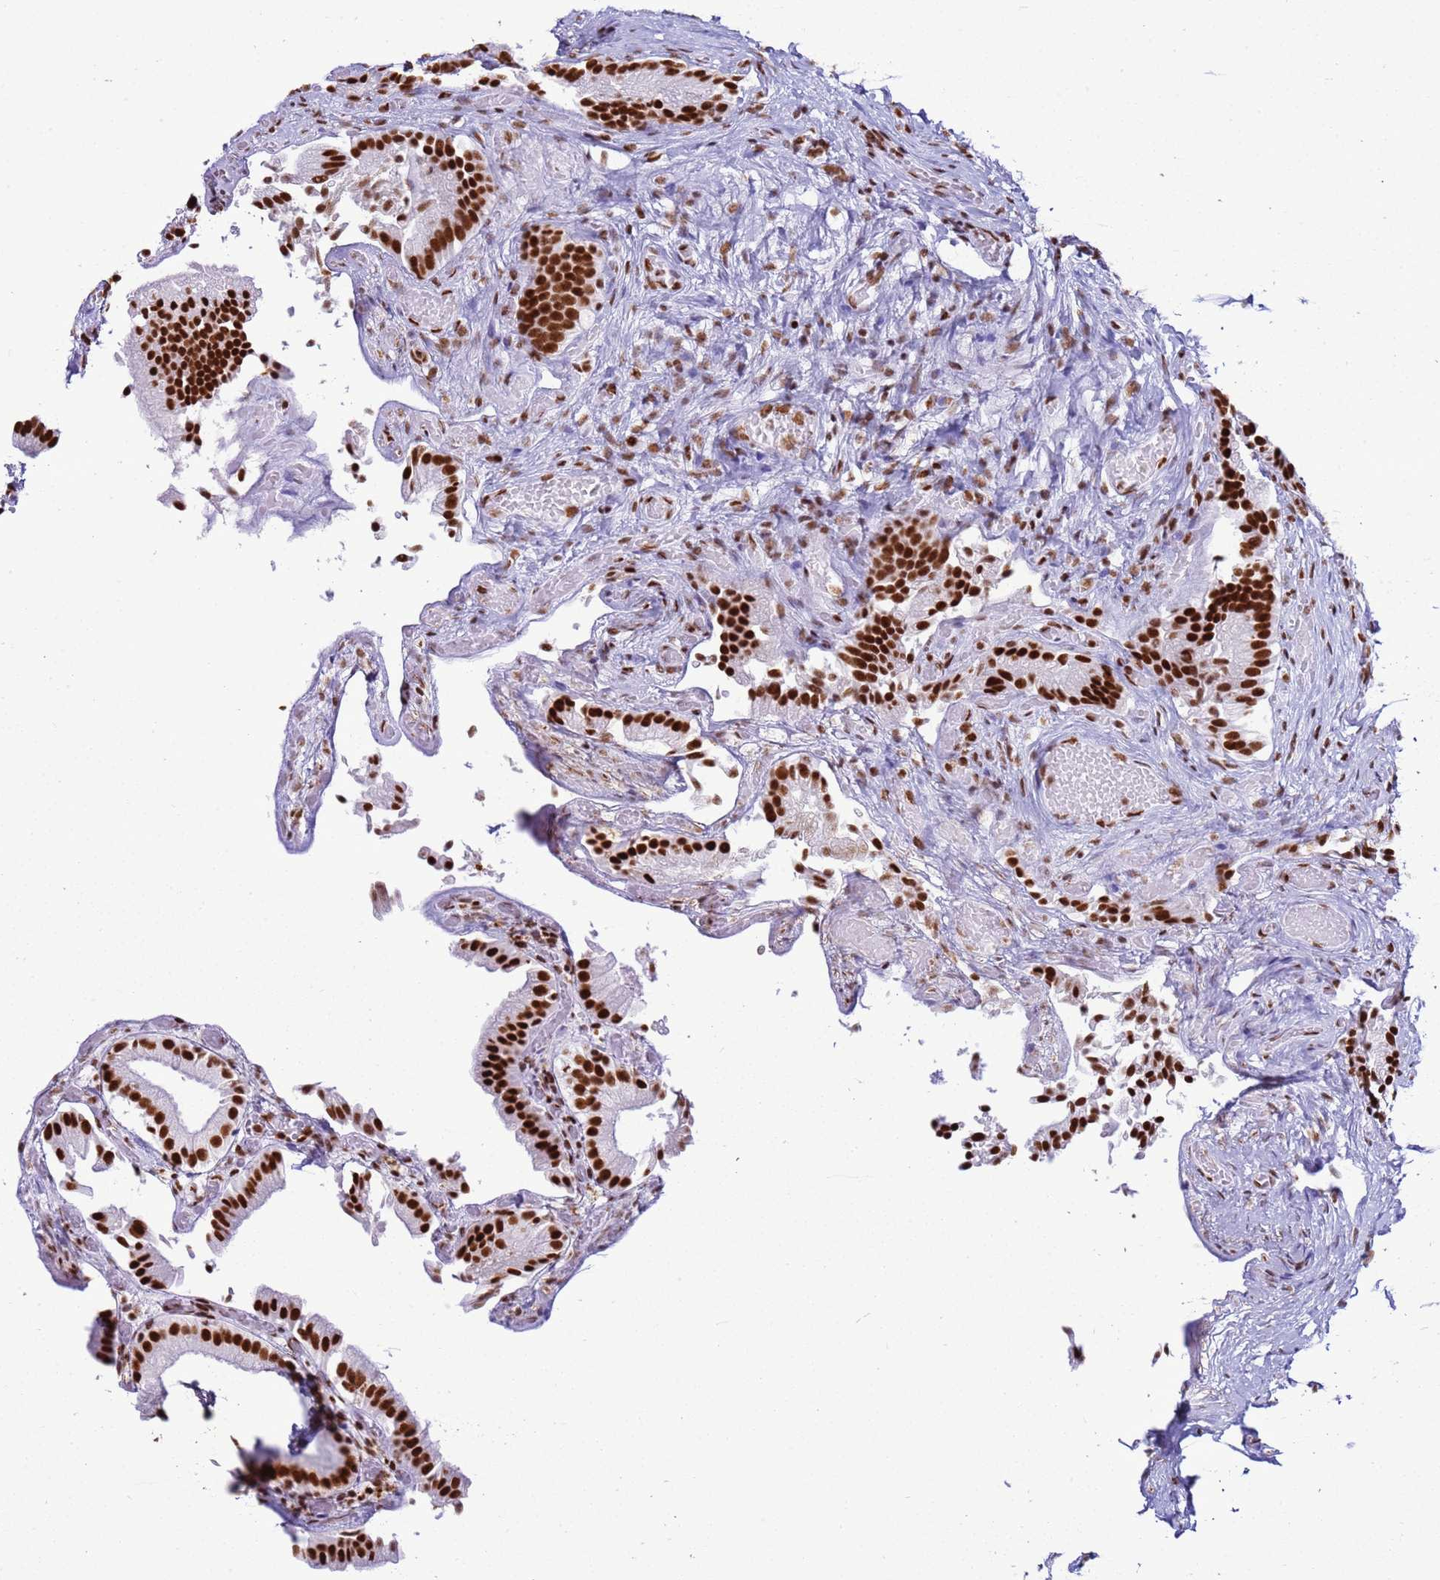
{"staining": {"intensity": "strong", "quantity": ">75%", "location": "nuclear"}, "tissue": "gallbladder", "cell_type": "Glandular cells", "image_type": "normal", "snomed": [{"axis": "morphology", "description": "Normal tissue, NOS"}, {"axis": "topography", "description": "Gallbladder"}], "caption": "A high-resolution photomicrograph shows immunohistochemistry (IHC) staining of unremarkable gallbladder, which displays strong nuclear staining in approximately >75% of glandular cells. (DAB = brown stain, brightfield microscopy at high magnification).", "gene": "RALY", "patient": {"sex": "female", "age": 47}}